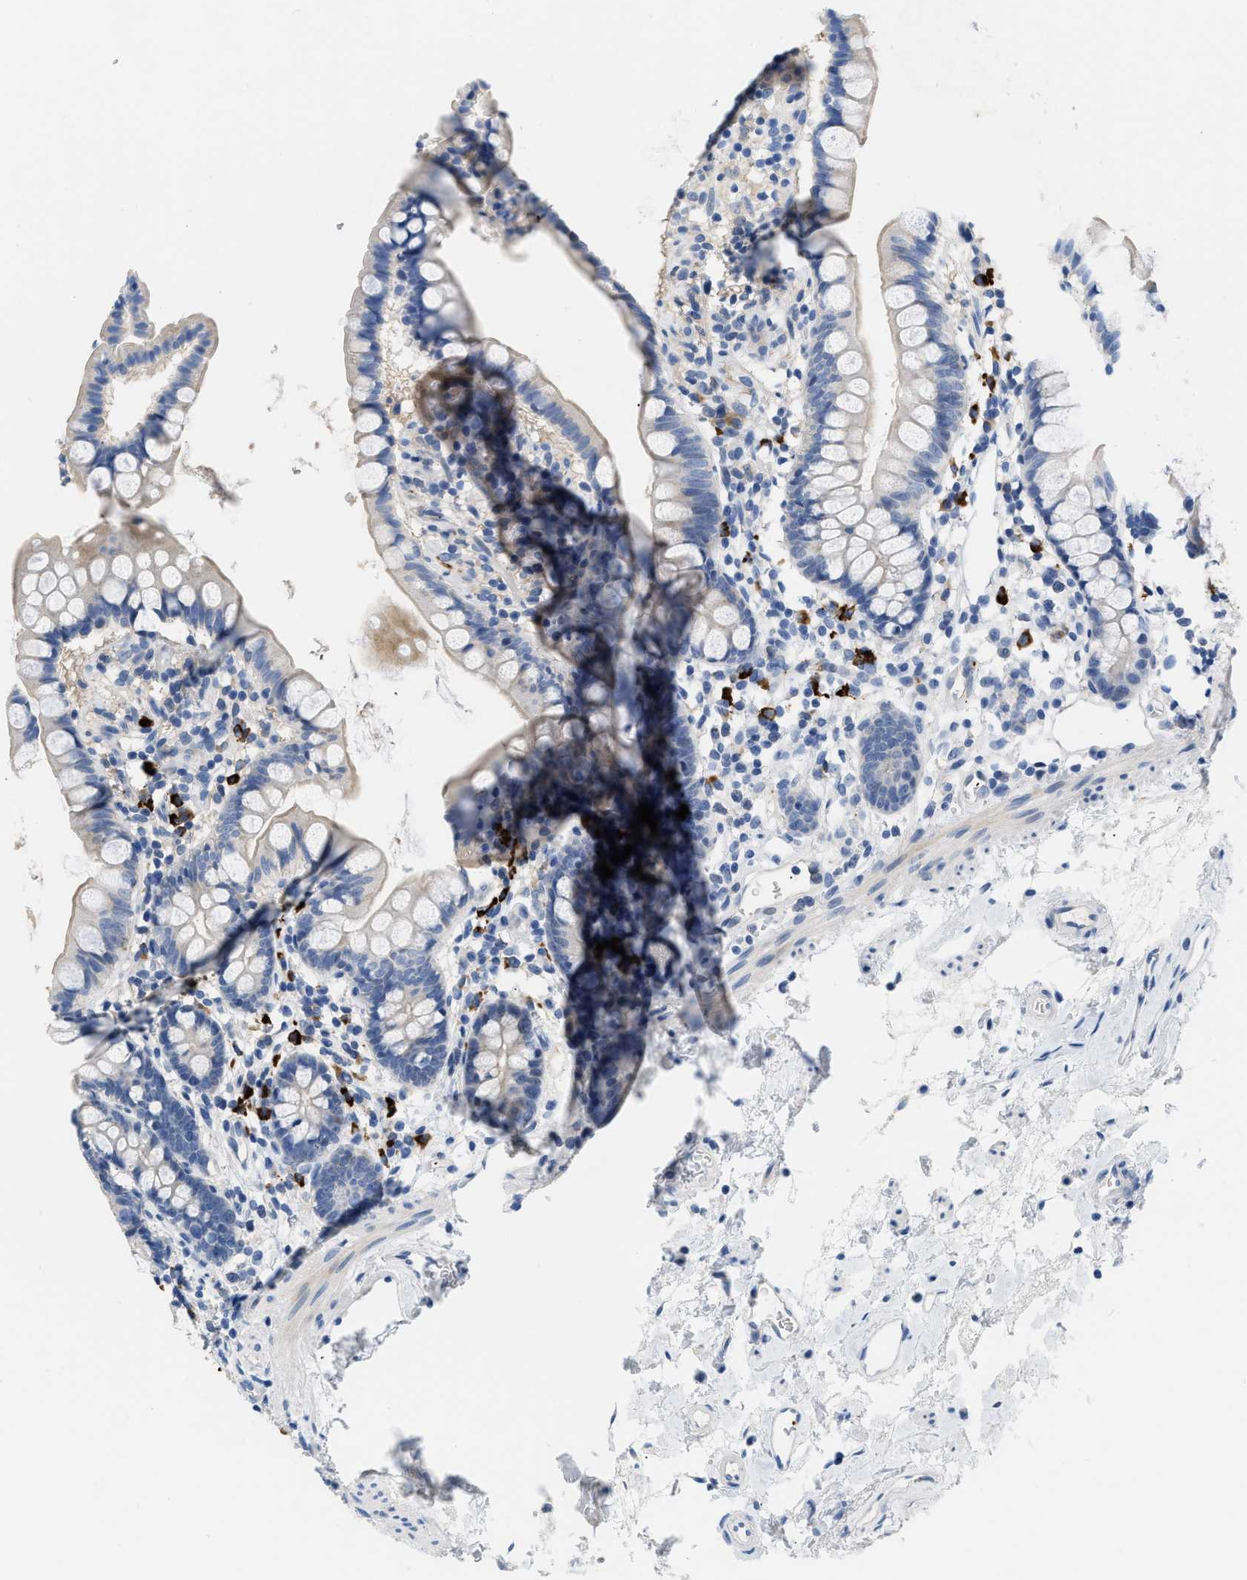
{"staining": {"intensity": "negative", "quantity": "none", "location": "none"}, "tissue": "small intestine", "cell_type": "Glandular cells", "image_type": "normal", "snomed": [{"axis": "morphology", "description": "Normal tissue, NOS"}, {"axis": "topography", "description": "Small intestine"}], "caption": "High magnification brightfield microscopy of benign small intestine stained with DAB (3,3'-diaminobenzidine) (brown) and counterstained with hematoxylin (blue): glandular cells show no significant positivity.", "gene": "FGF18", "patient": {"sex": "female", "age": 84}}